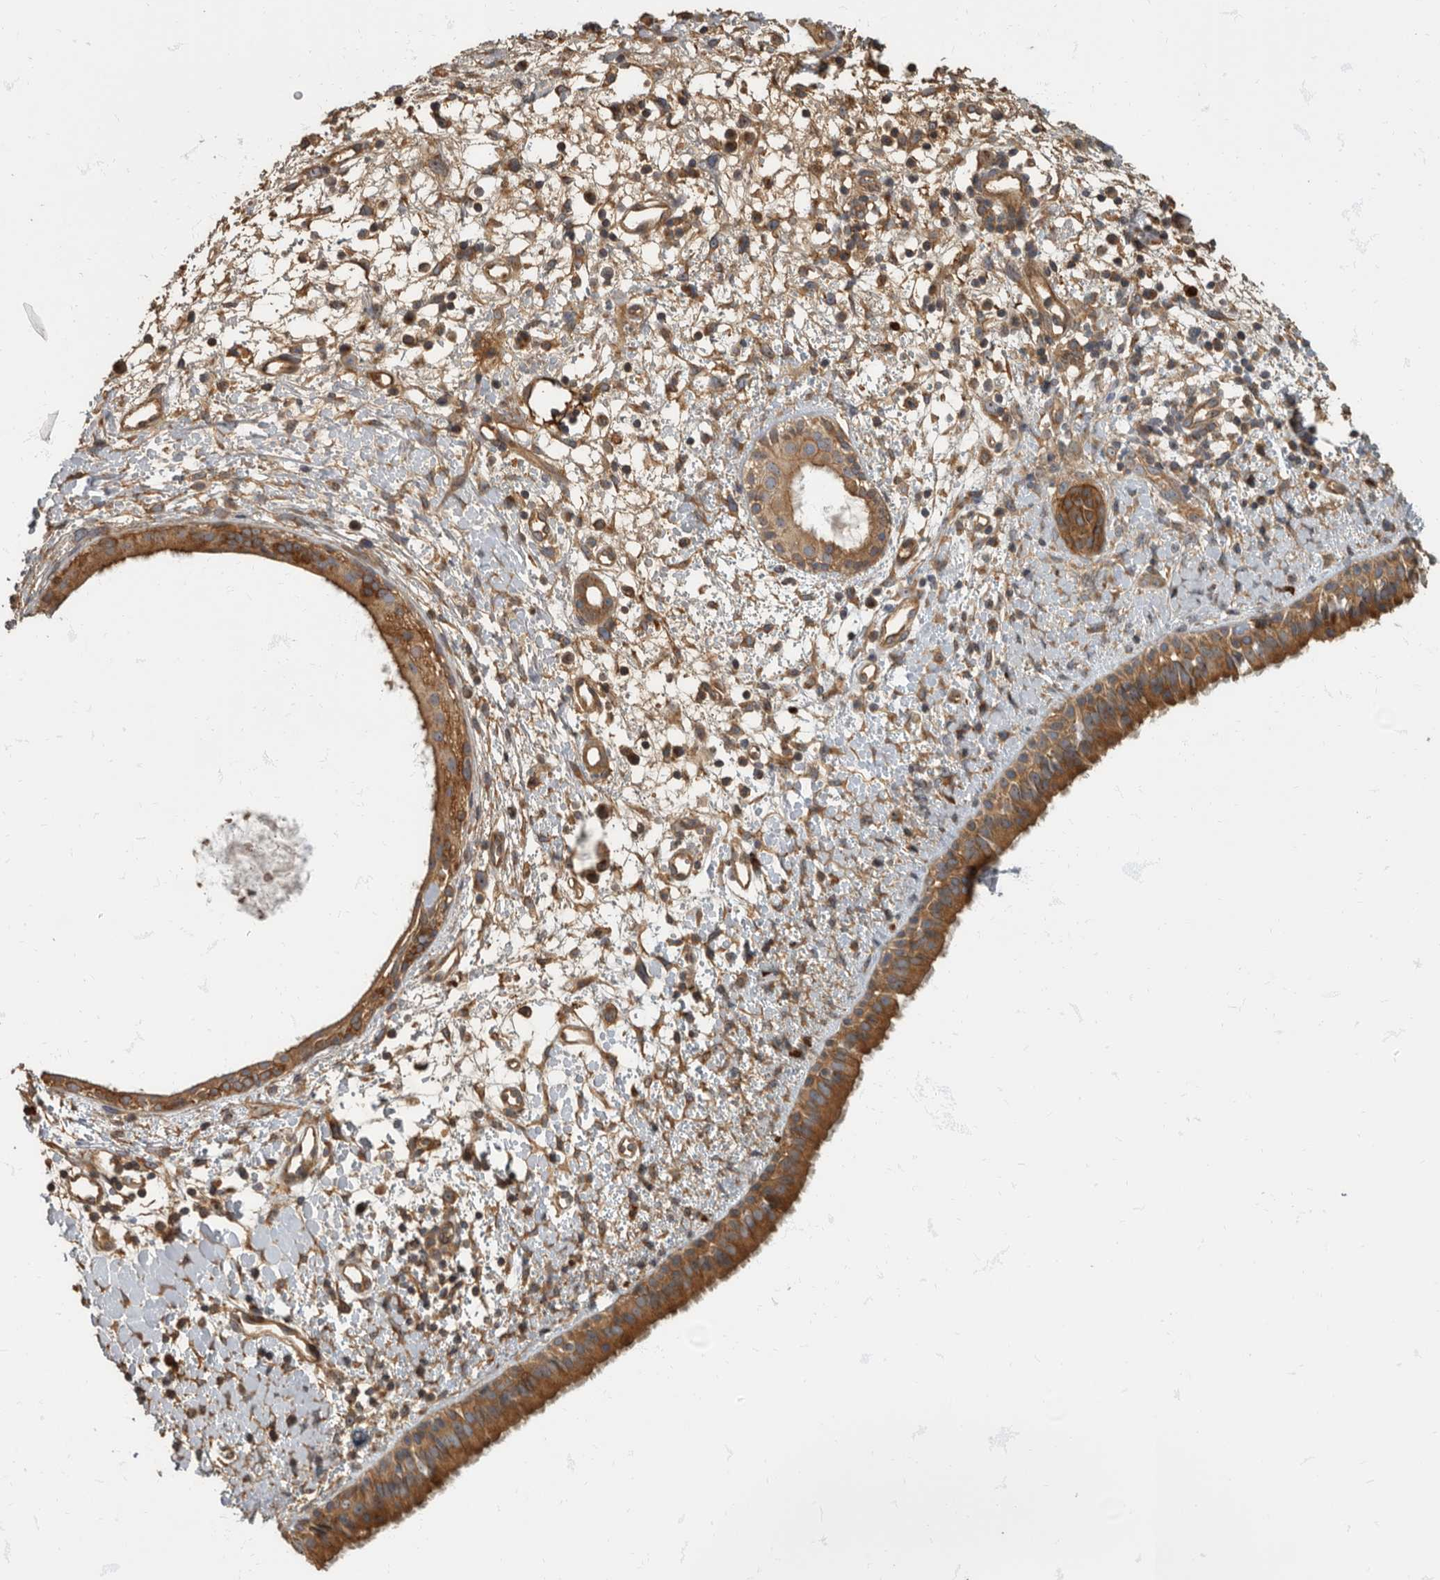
{"staining": {"intensity": "moderate", "quantity": ">75%", "location": "cytoplasmic/membranous"}, "tissue": "nasopharynx", "cell_type": "Respiratory epithelial cells", "image_type": "normal", "snomed": [{"axis": "morphology", "description": "Normal tissue, NOS"}, {"axis": "topography", "description": "Nasopharynx"}], "caption": "Protein analysis of normal nasopharynx demonstrates moderate cytoplasmic/membranous positivity in approximately >75% of respiratory epithelial cells.", "gene": "DAAM1", "patient": {"sex": "male", "age": 22}}